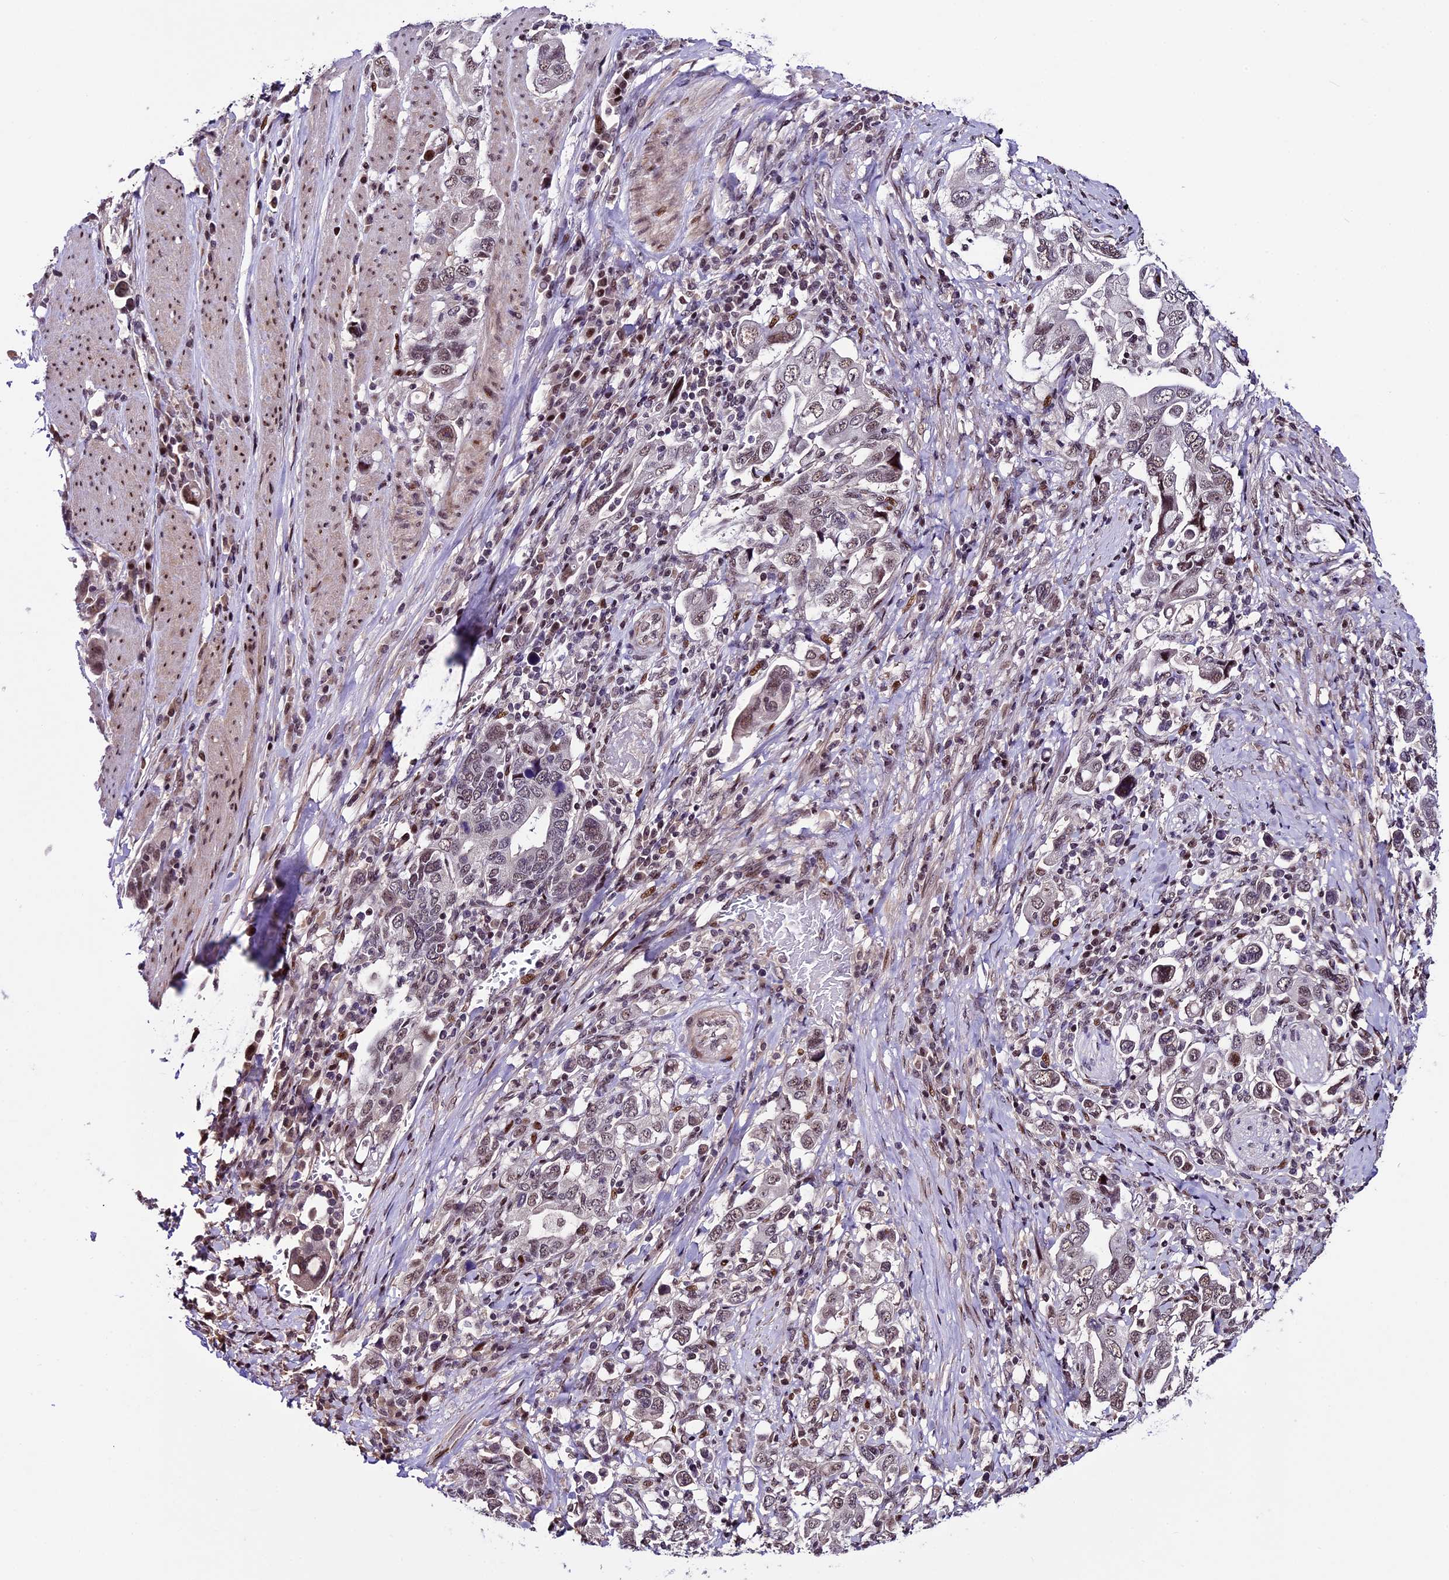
{"staining": {"intensity": "weak", "quantity": ">75%", "location": "nuclear"}, "tissue": "stomach cancer", "cell_type": "Tumor cells", "image_type": "cancer", "snomed": [{"axis": "morphology", "description": "Adenocarcinoma, NOS"}, {"axis": "topography", "description": "Stomach, upper"}, {"axis": "topography", "description": "Stomach"}], "caption": "Protein staining exhibits weak nuclear positivity in approximately >75% of tumor cells in stomach adenocarcinoma.", "gene": "TCP11L2", "patient": {"sex": "male", "age": 62}}